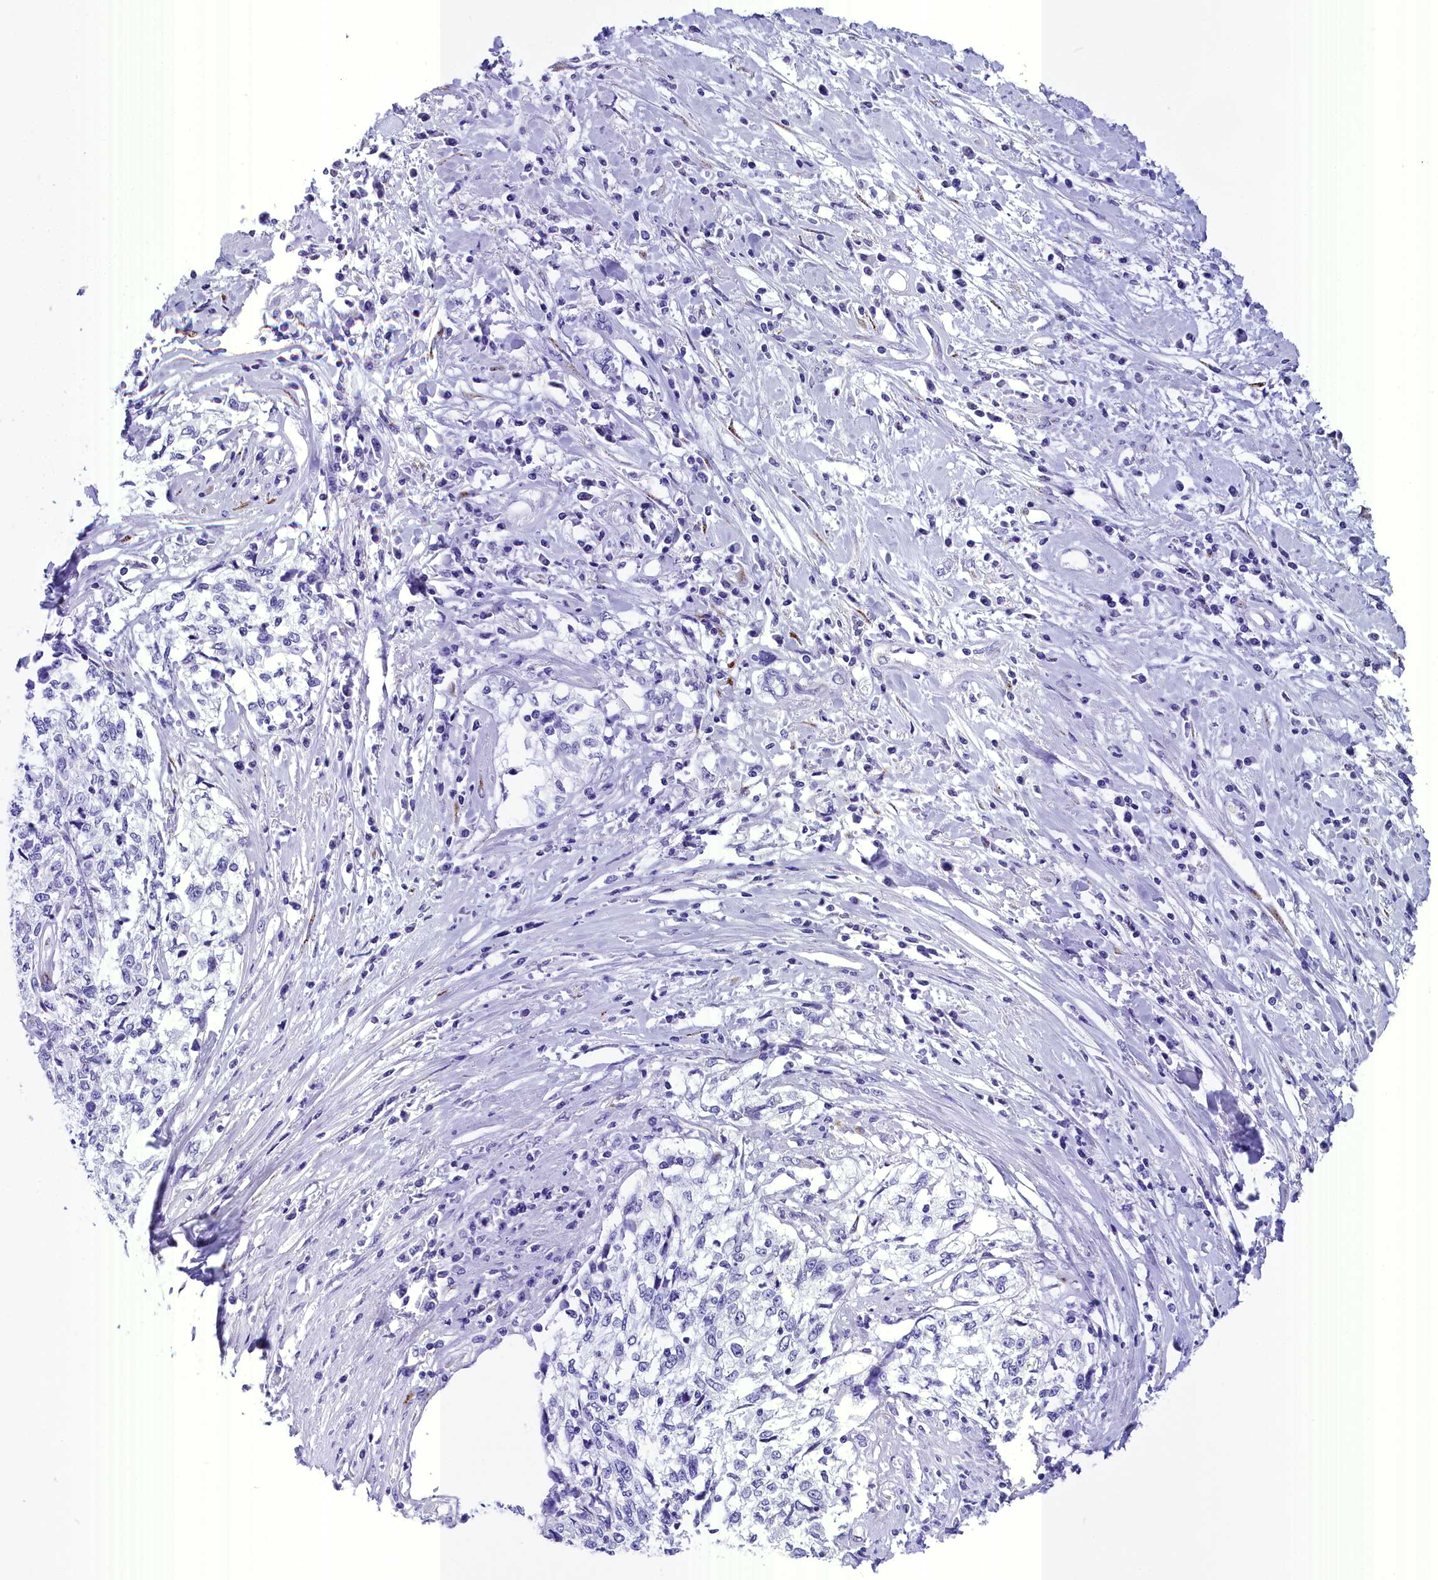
{"staining": {"intensity": "negative", "quantity": "none", "location": "none"}, "tissue": "cervical cancer", "cell_type": "Tumor cells", "image_type": "cancer", "snomed": [{"axis": "morphology", "description": "Squamous cell carcinoma, NOS"}, {"axis": "topography", "description": "Cervix"}], "caption": "This is a histopathology image of IHC staining of cervical cancer (squamous cell carcinoma), which shows no positivity in tumor cells. (DAB (3,3'-diaminobenzidine) immunohistochemistry visualized using brightfield microscopy, high magnification).", "gene": "AP3B2", "patient": {"sex": "female", "age": 57}}